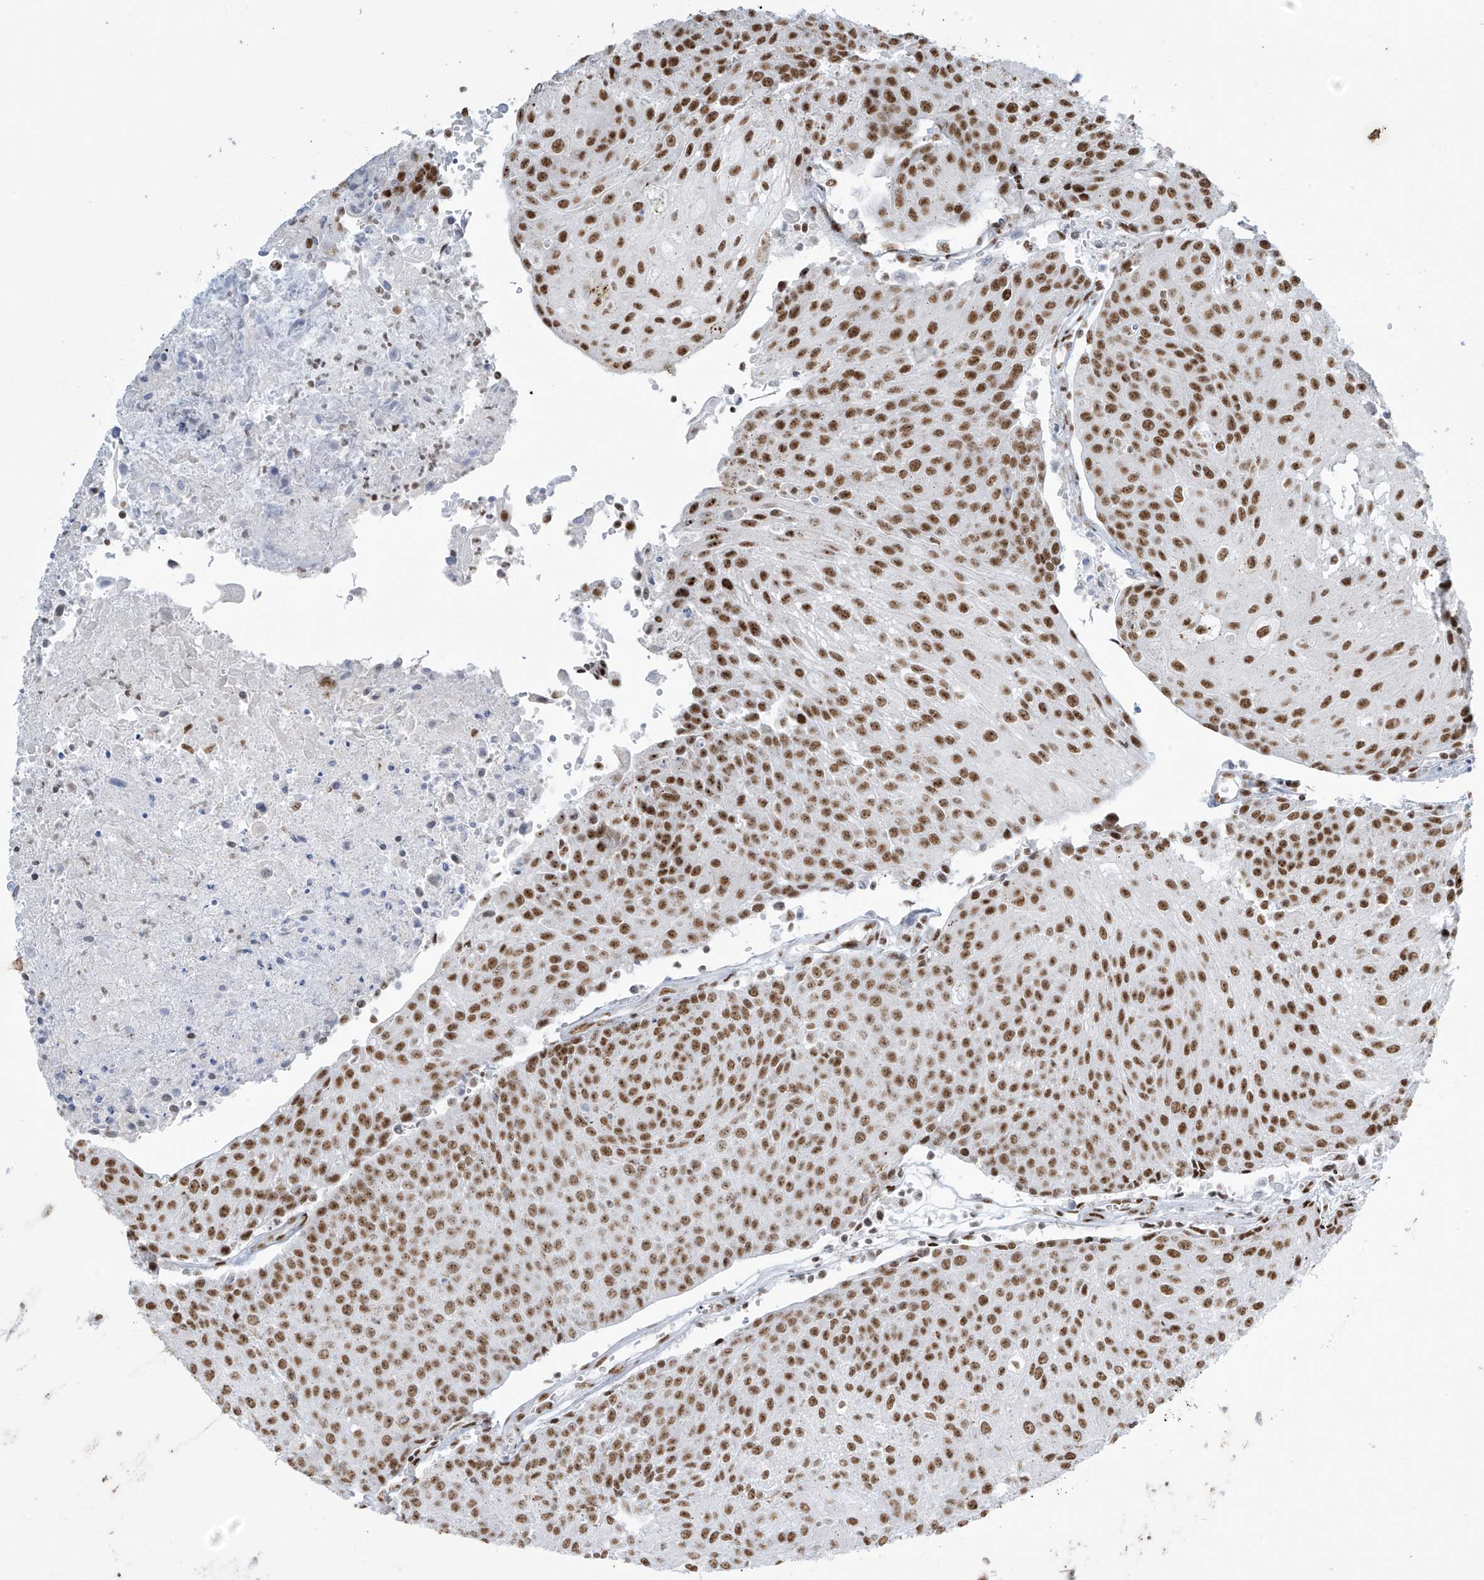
{"staining": {"intensity": "moderate", "quantity": ">75%", "location": "nuclear"}, "tissue": "urothelial cancer", "cell_type": "Tumor cells", "image_type": "cancer", "snomed": [{"axis": "morphology", "description": "Urothelial carcinoma, High grade"}, {"axis": "topography", "description": "Urinary bladder"}], "caption": "An immunohistochemistry histopathology image of neoplastic tissue is shown. Protein staining in brown shows moderate nuclear positivity in high-grade urothelial carcinoma within tumor cells.", "gene": "MS4A6A", "patient": {"sex": "female", "age": 85}}